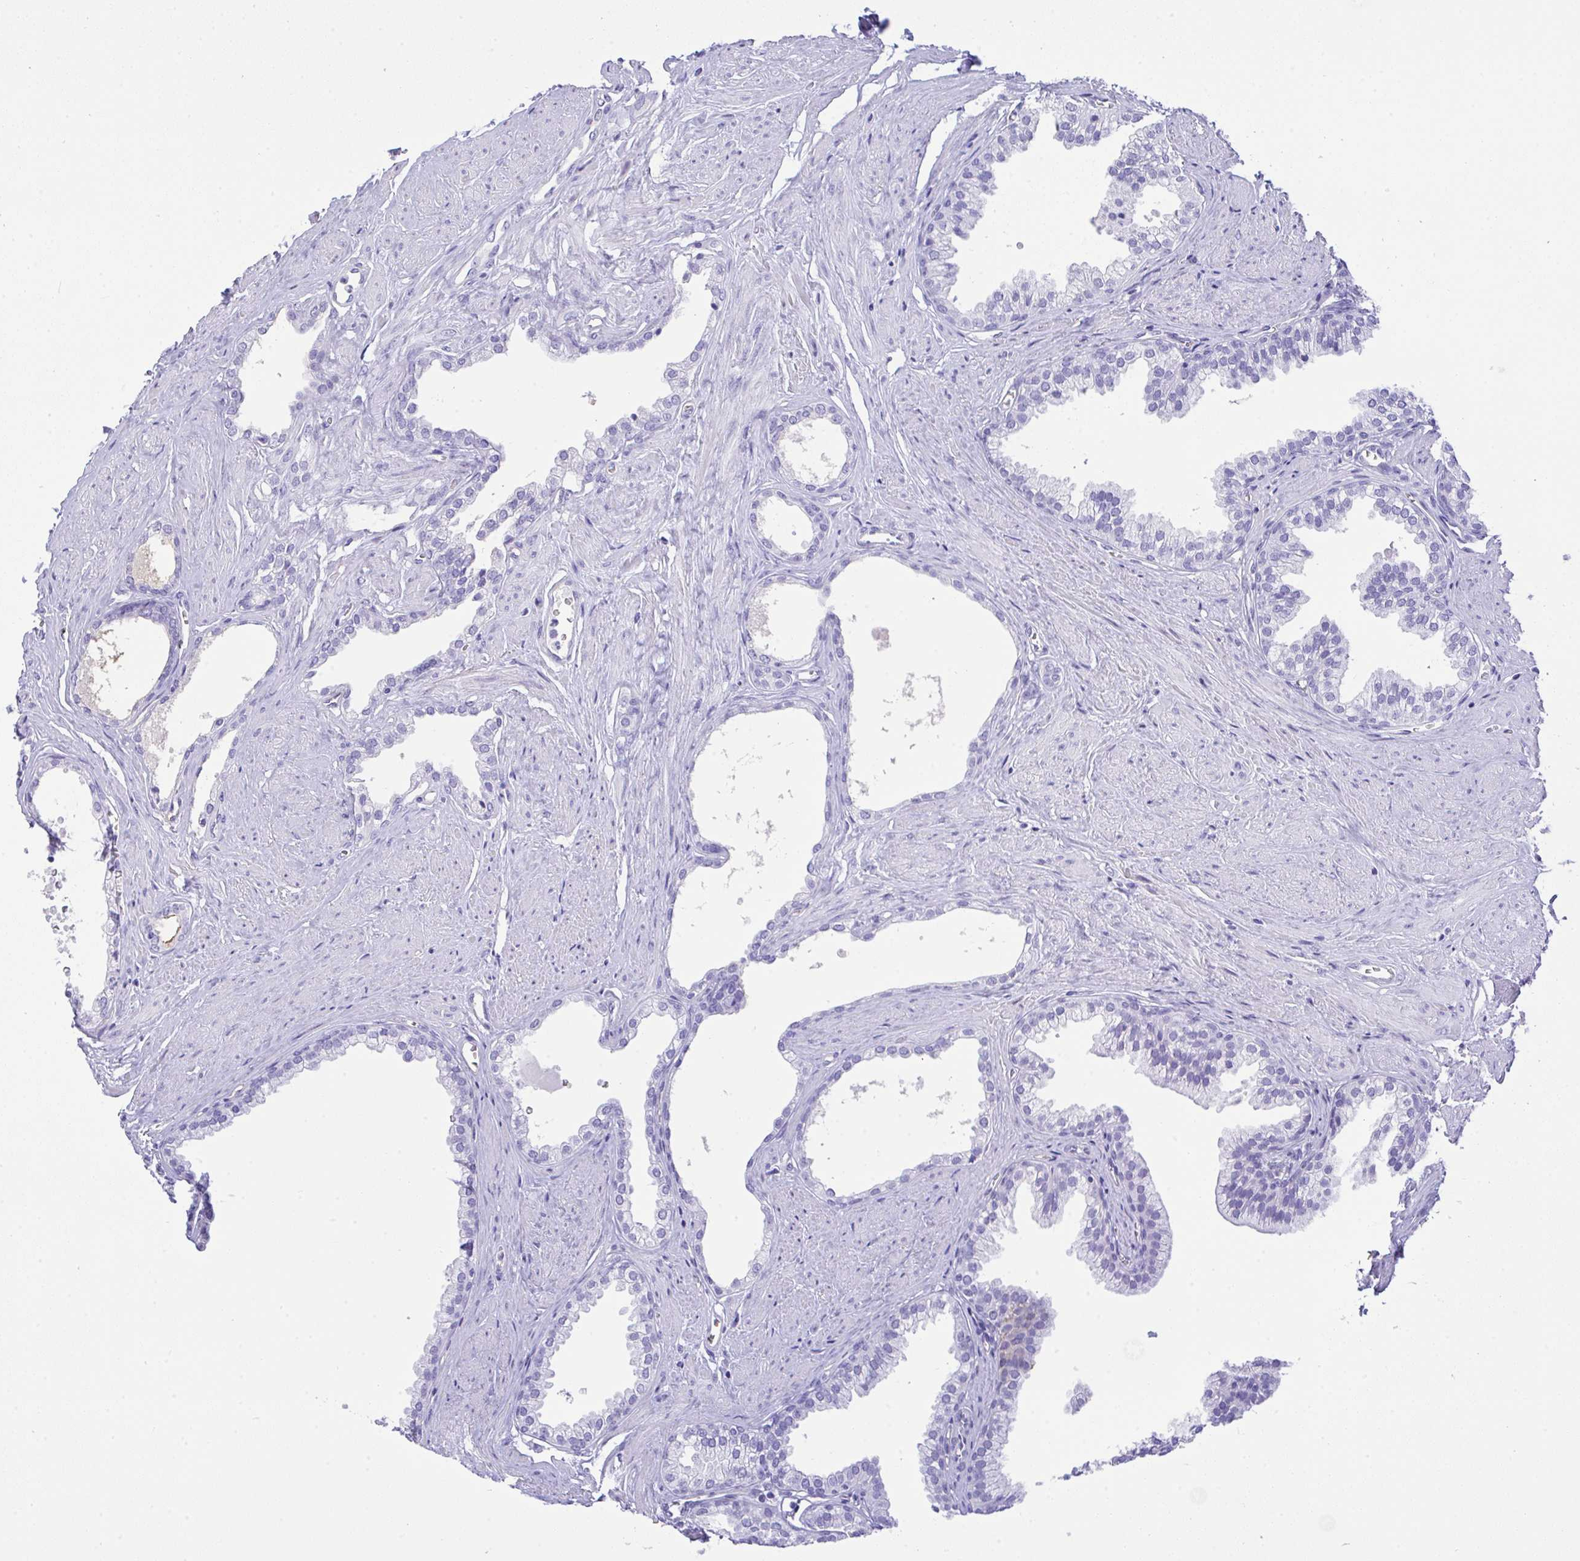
{"staining": {"intensity": "negative", "quantity": "none", "location": "none"}, "tissue": "prostate", "cell_type": "Glandular cells", "image_type": "normal", "snomed": [{"axis": "morphology", "description": "Normal tissue, NOS"}, {"axis": "topography", "description": "Prostate"}, {"axis": "topography", "description": "Peripheral nerve tissue"}], "caption": "Immunohistochemistry (IHC) of benign prostate demonstrates no staining in glandular cells.", "gene": "AKR1D1", "patient": {"sex": "male", "age": 55}}